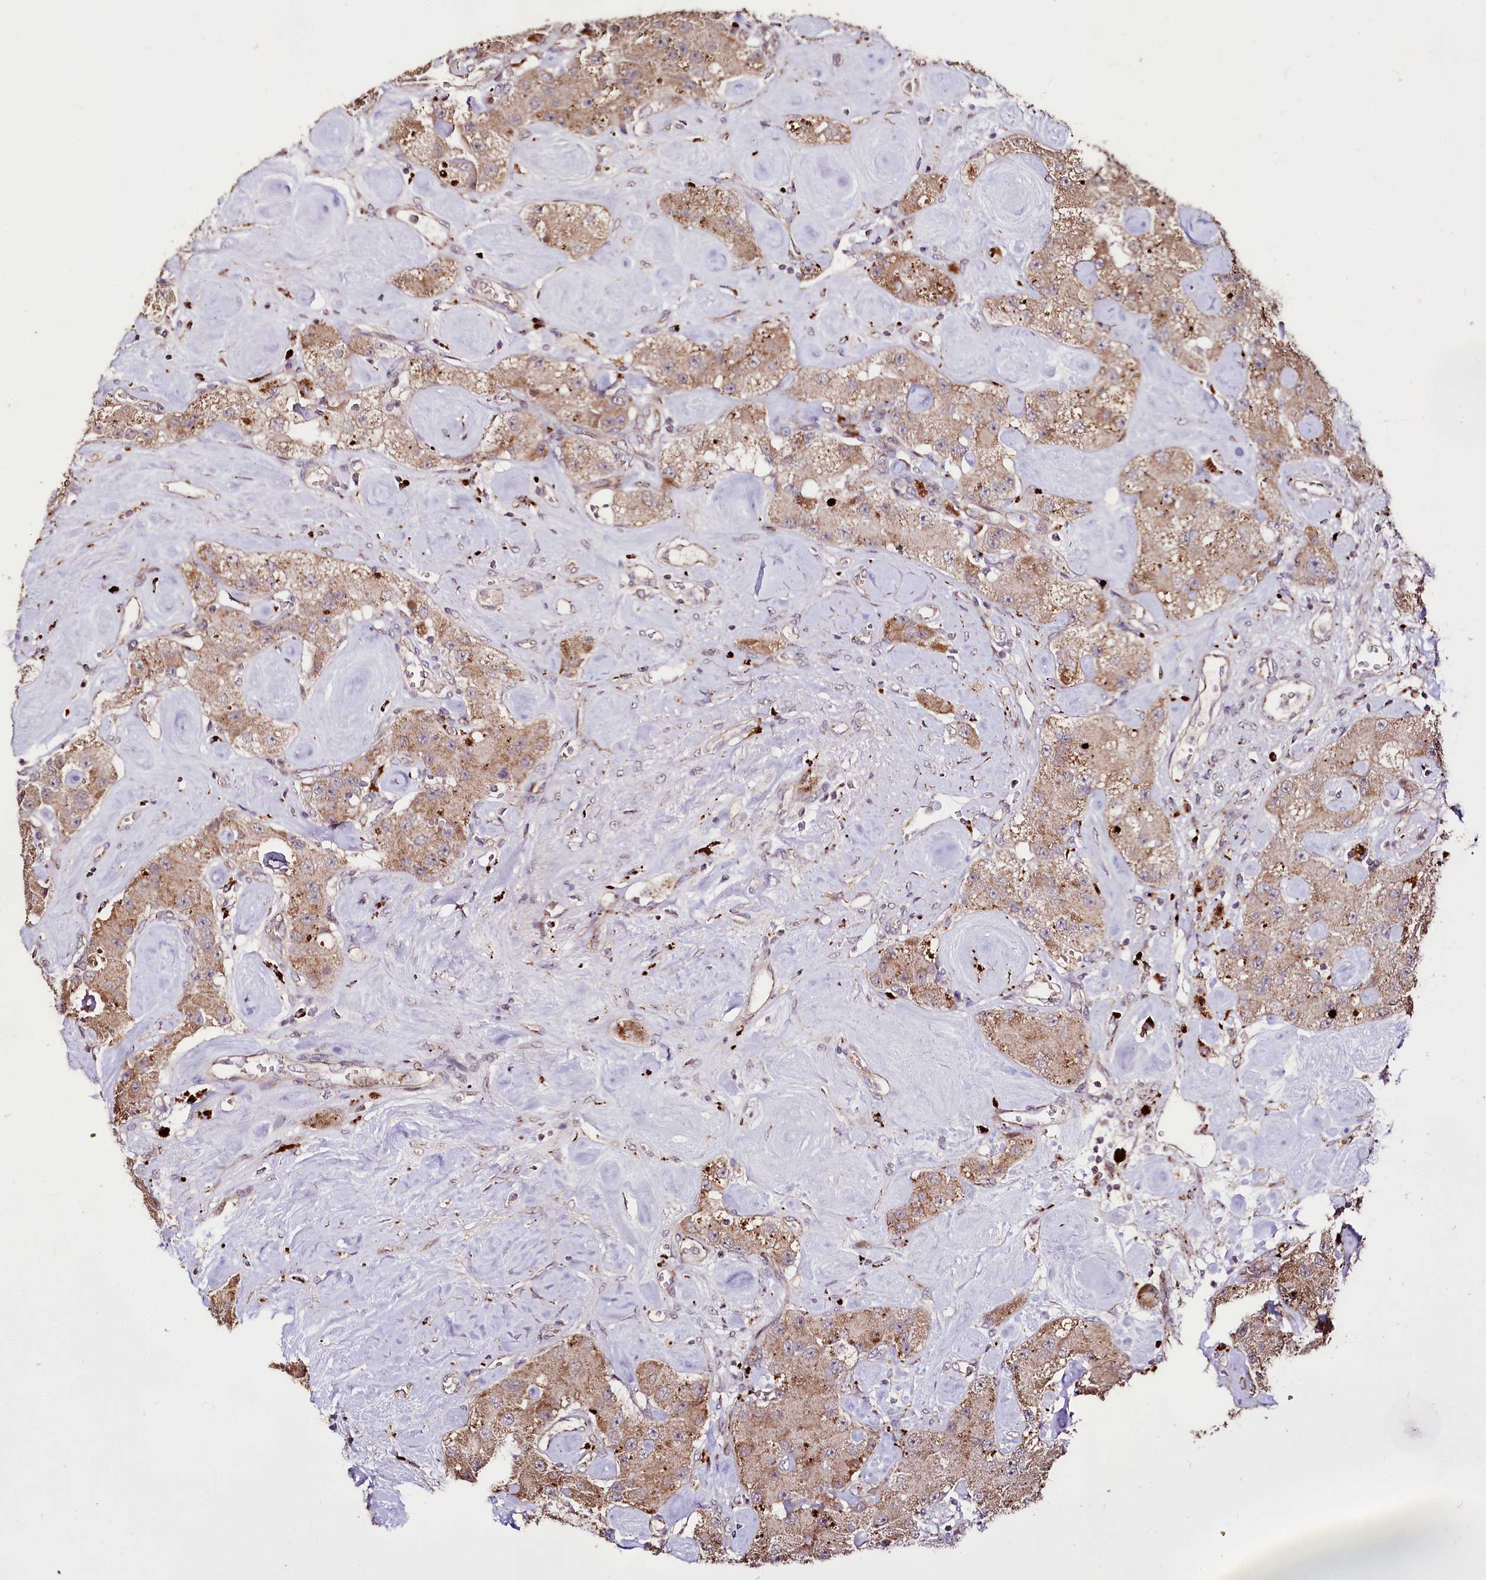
{"staining": {"intensity": "moderate", "quantity": ">75%", "location": "cytoplasmic/membranous"}, "tissue": "carcinoid", "cell_type": "Tumor cells", "image_type": "cancer", "snomed": [{"axis": "morphology", "description": "Carcinoid, malignant, NOS"}, {"axis": "topography", "description": "Pancreas"}], "caption": "Immunohistochemistry staining of carcinoid, which demonstrates medium levels of moderate cytoplasmic/membranous expression in about >75% of tumor cells indicating moderate cytoplasmic/membranous protein staining. The staining was performed using DAB (brown) for protein detection and nuclei were counterstained in hematoxylin (blue).", "gene": "CARD19", "patient": {"sex": "male", "age": 41}}